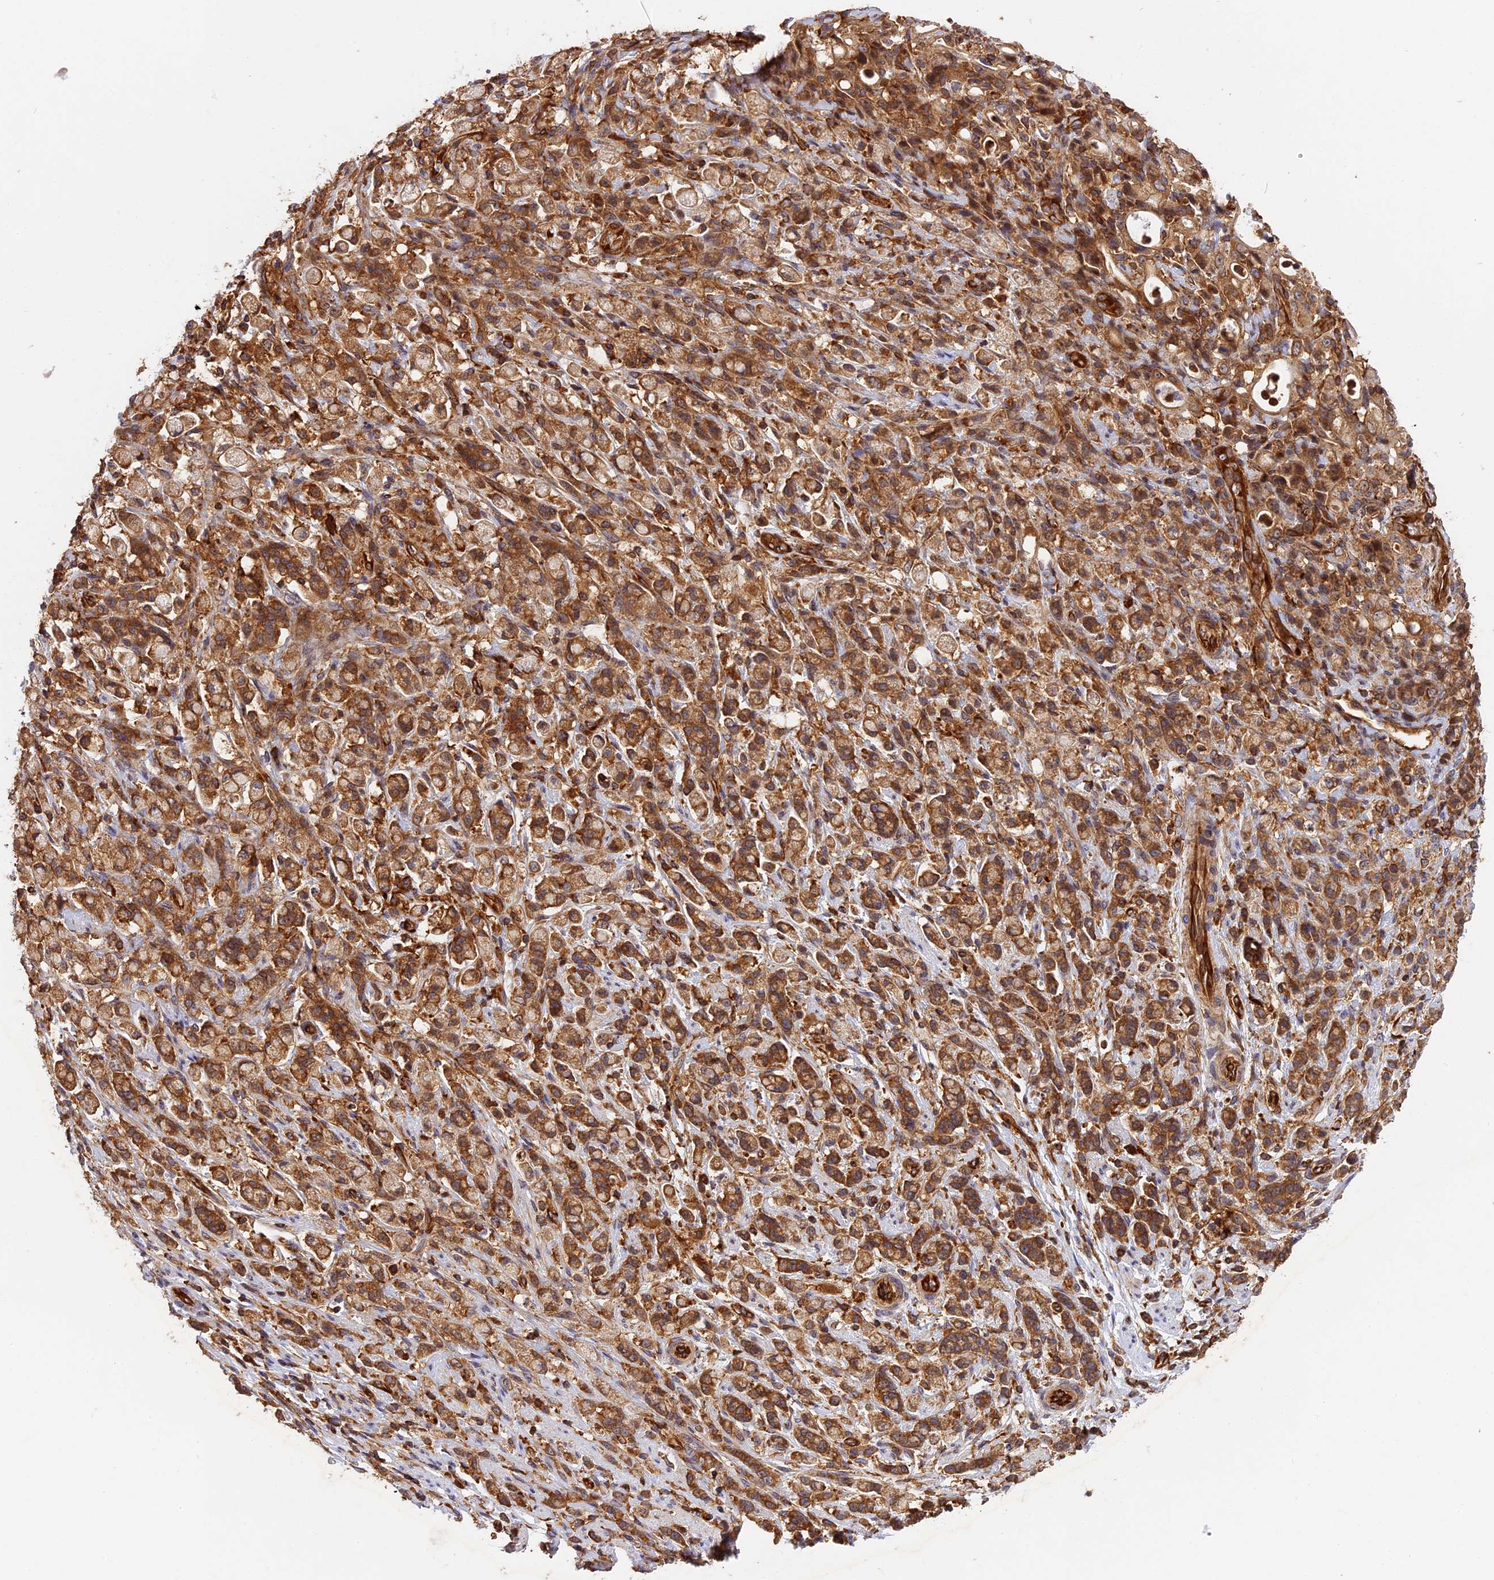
{"staining": {"intensity": "moderate", "quantity": ">75%", "location": "cytoplasmic/membranous"}, "tissue": "stomach cancer", "cell_type": "Tumor cells", "image_type": "cancer", "snomed": [{"axis": "morphology", "description": "Adenocarcinoma, NOS"}, {"axis": "topography", "description": "Stomach"}], "caption": "A photomicrograph of stomach adenocarcinoma stained for a protein exhibits moderate cytoplasmic/membranous brown staining in tumor cells. (Stains: DAB (3,3'-diaminobenzidine) in brown, nuclei in blue, Microscopy: brightfield microscopy at high magnification).", "gene": "C5orf22", "patient": {"sex": "female", "age": 60}}